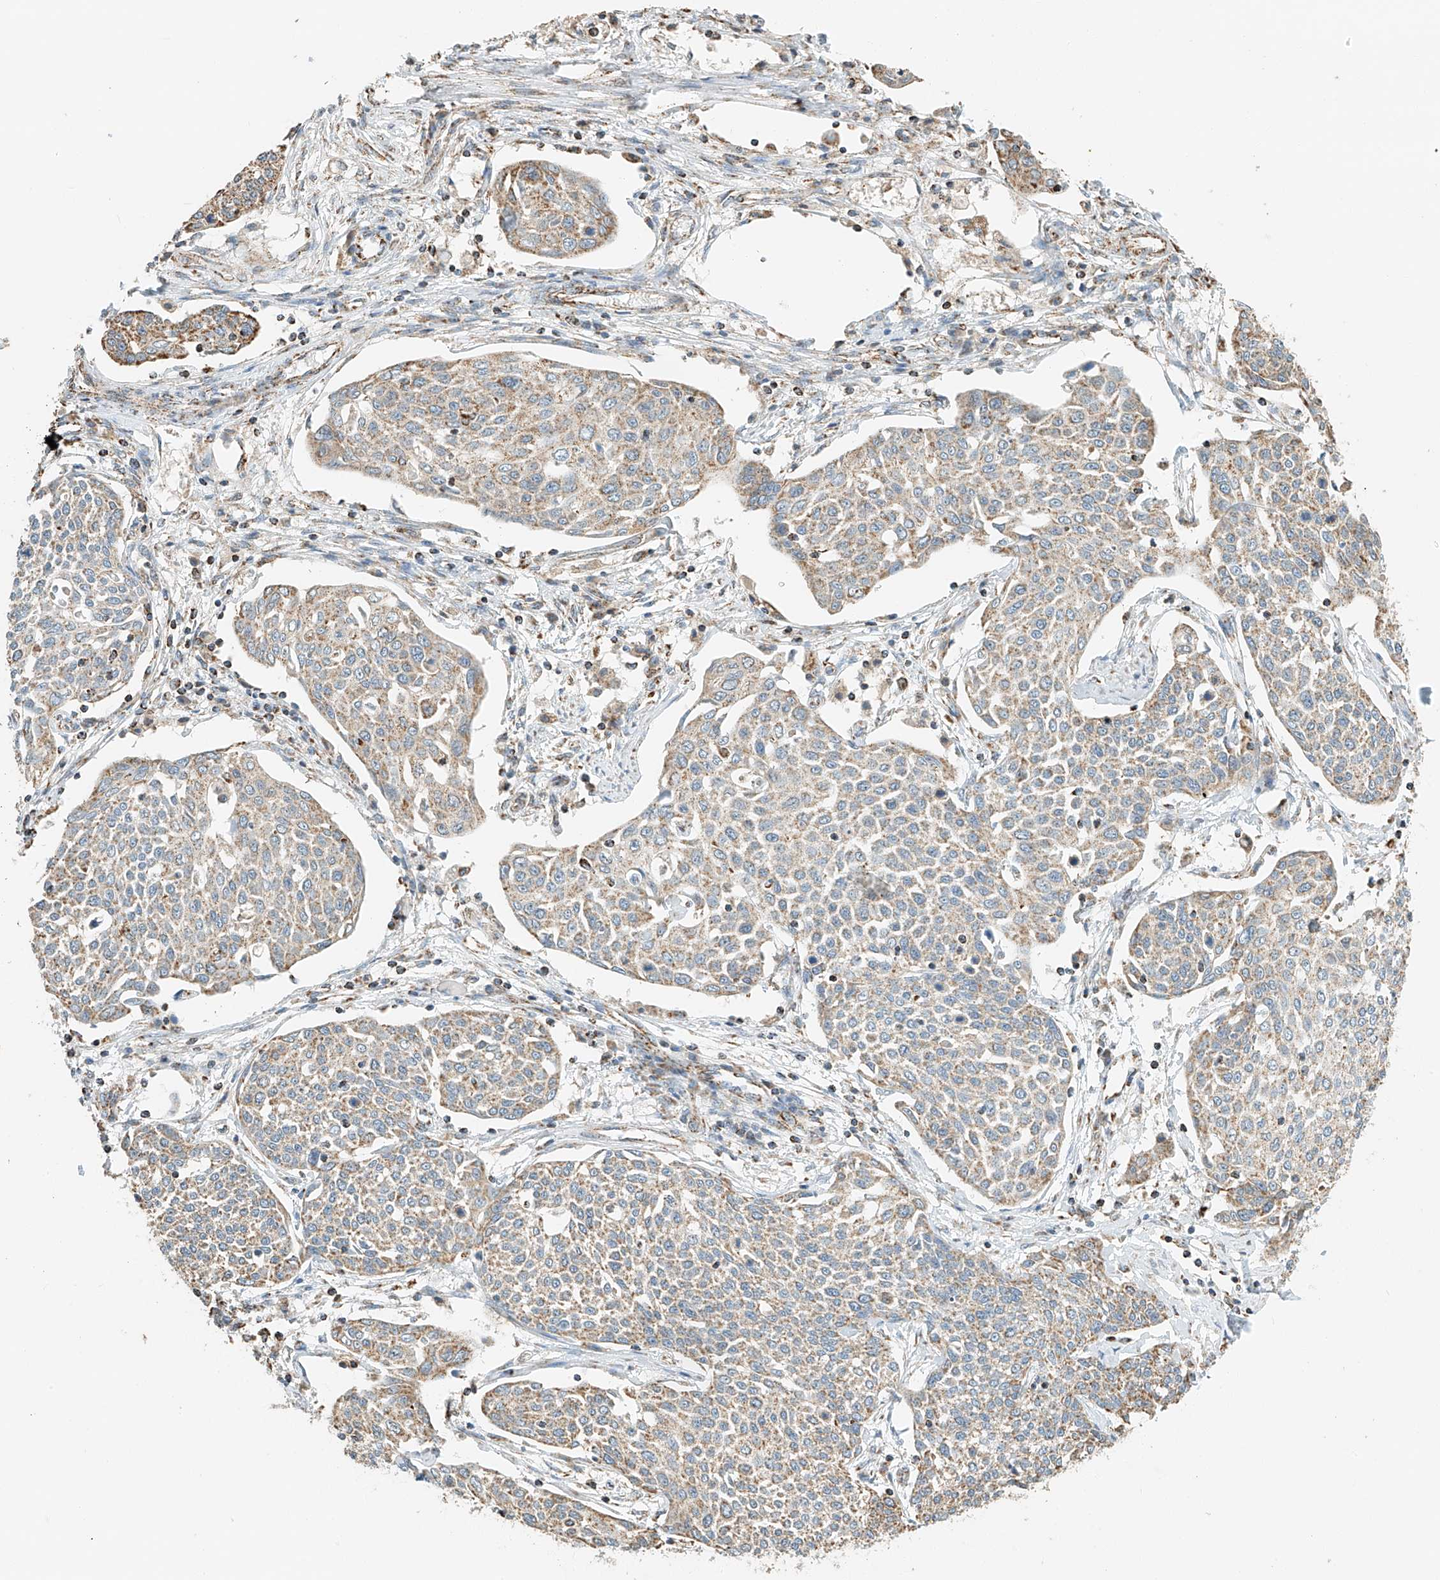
{"staining": {"intensity": "weak", "quantity": "25%-75%", "location": "cytoplasmic/membranous"}, "tissue": "cervical cancer", "cell_type": "Tumor cells", "image_type": "cancer", "snomed": [{"axis": "morphology", "description": "Squamous cell carcinoma, NOS"}, {"axis": "topography", "description": "Cervix"}], "caption": "Tumor cells demonstrate low levels of weak cytoplasmic/membranous staining in about 25%-75% of cells in cervical cancer.", "gene": "YIPF7", "patient": {"sex": "female", "age": 34}}